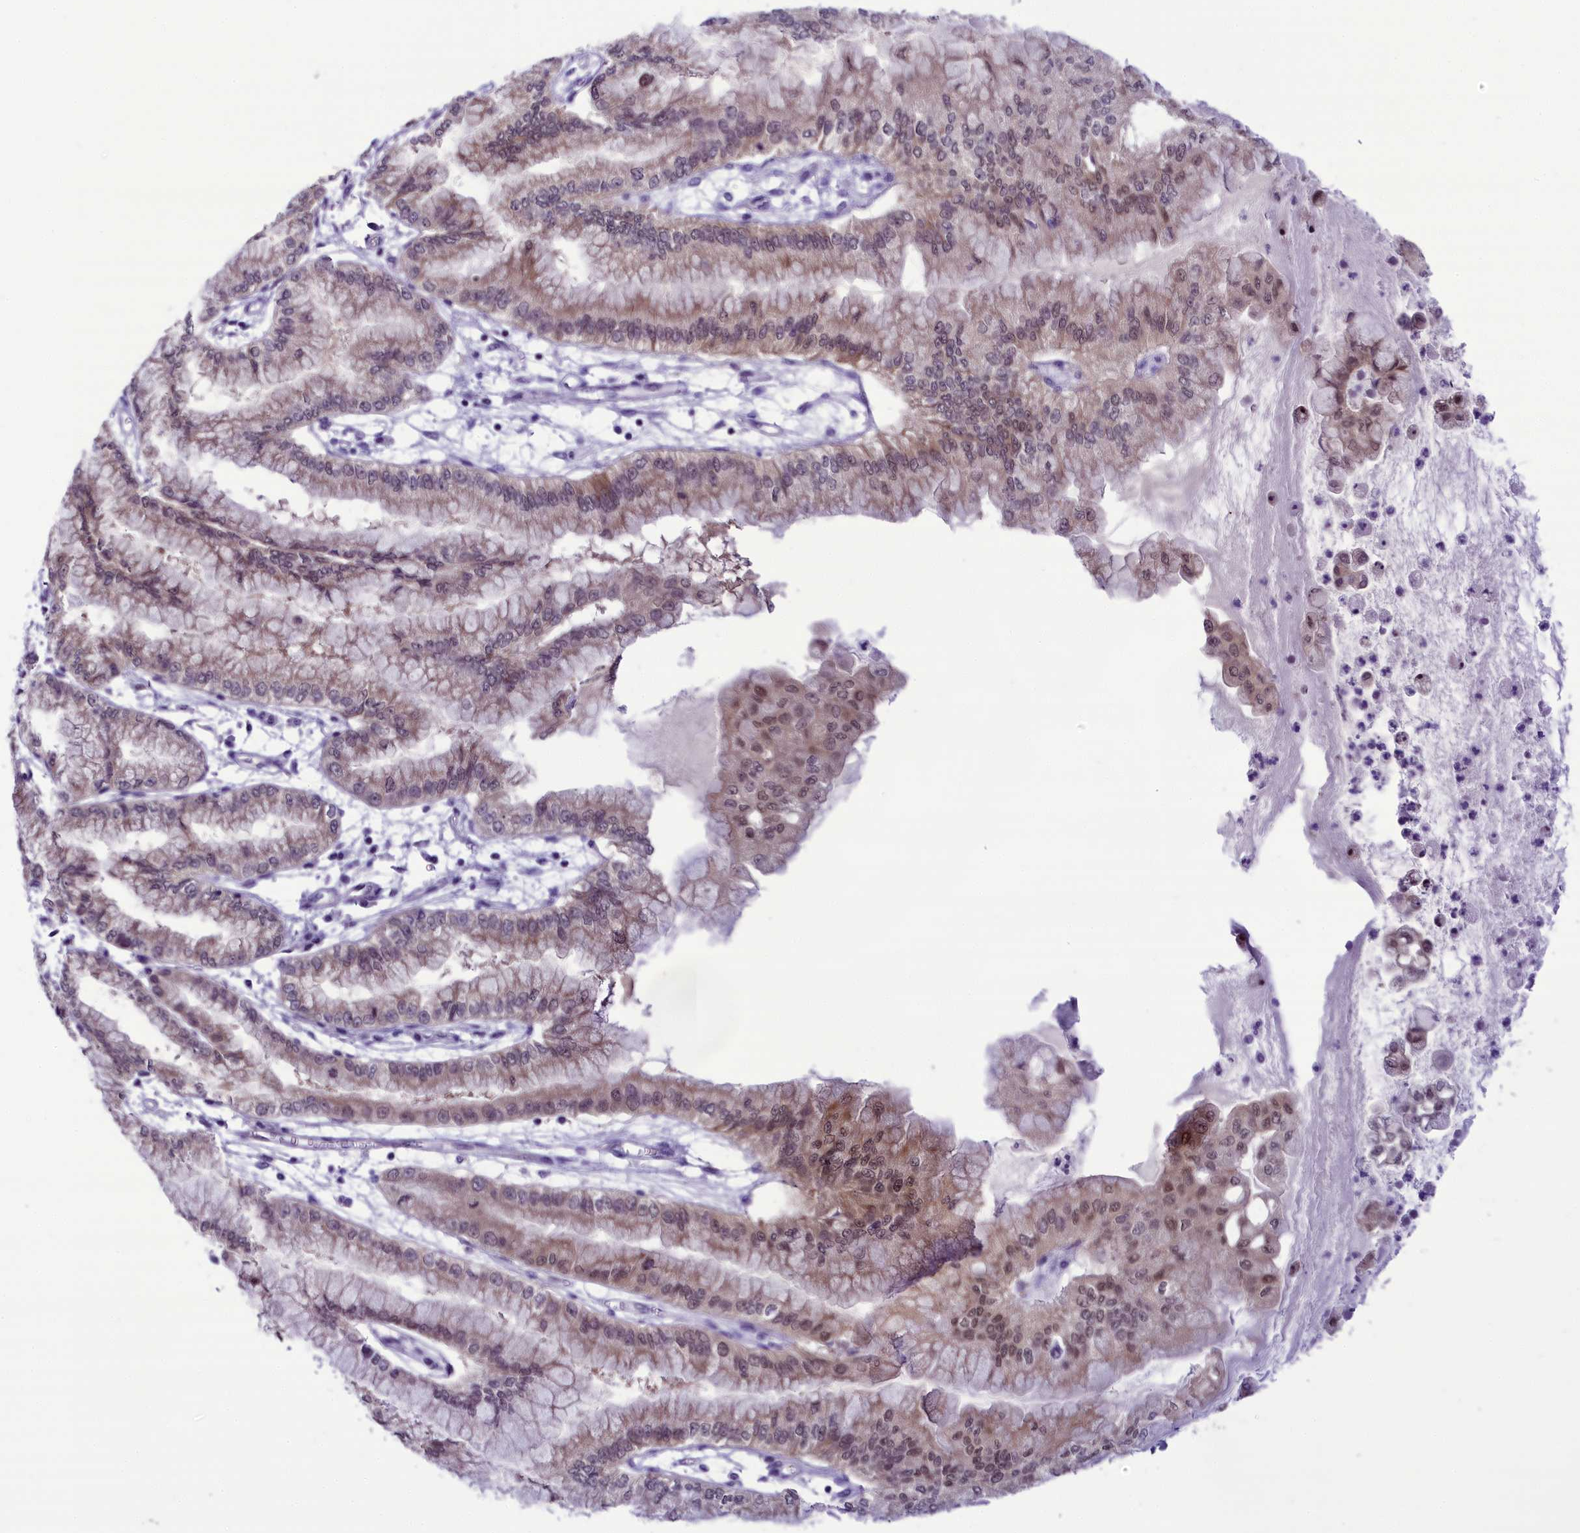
{"staining": {"intensity": "weak", "quantity": "25%-75%", "location": "cytoplasmic/membranous,nuclear"}, "tissue": "pancreatic cancer", "cell_type": "Tumor cells", "image_type": "cancer", "snomed": [{"axis": "morphology", "description": "Adenocarcinoma, NOS"}, {"axis": "topography", "description": "Pancreas"}], "caption": "The histopathology image exhibits immunohistochemical staining of pancreatic adenocarcinoma. There is weak cytoplasmic/membranous and nuclear positivity is present in approximately 25%-75% of tumor cells. Nuclei are stained in blue.", "gene": "PRR15", "patient": {"sex": "male", "age": 73}}